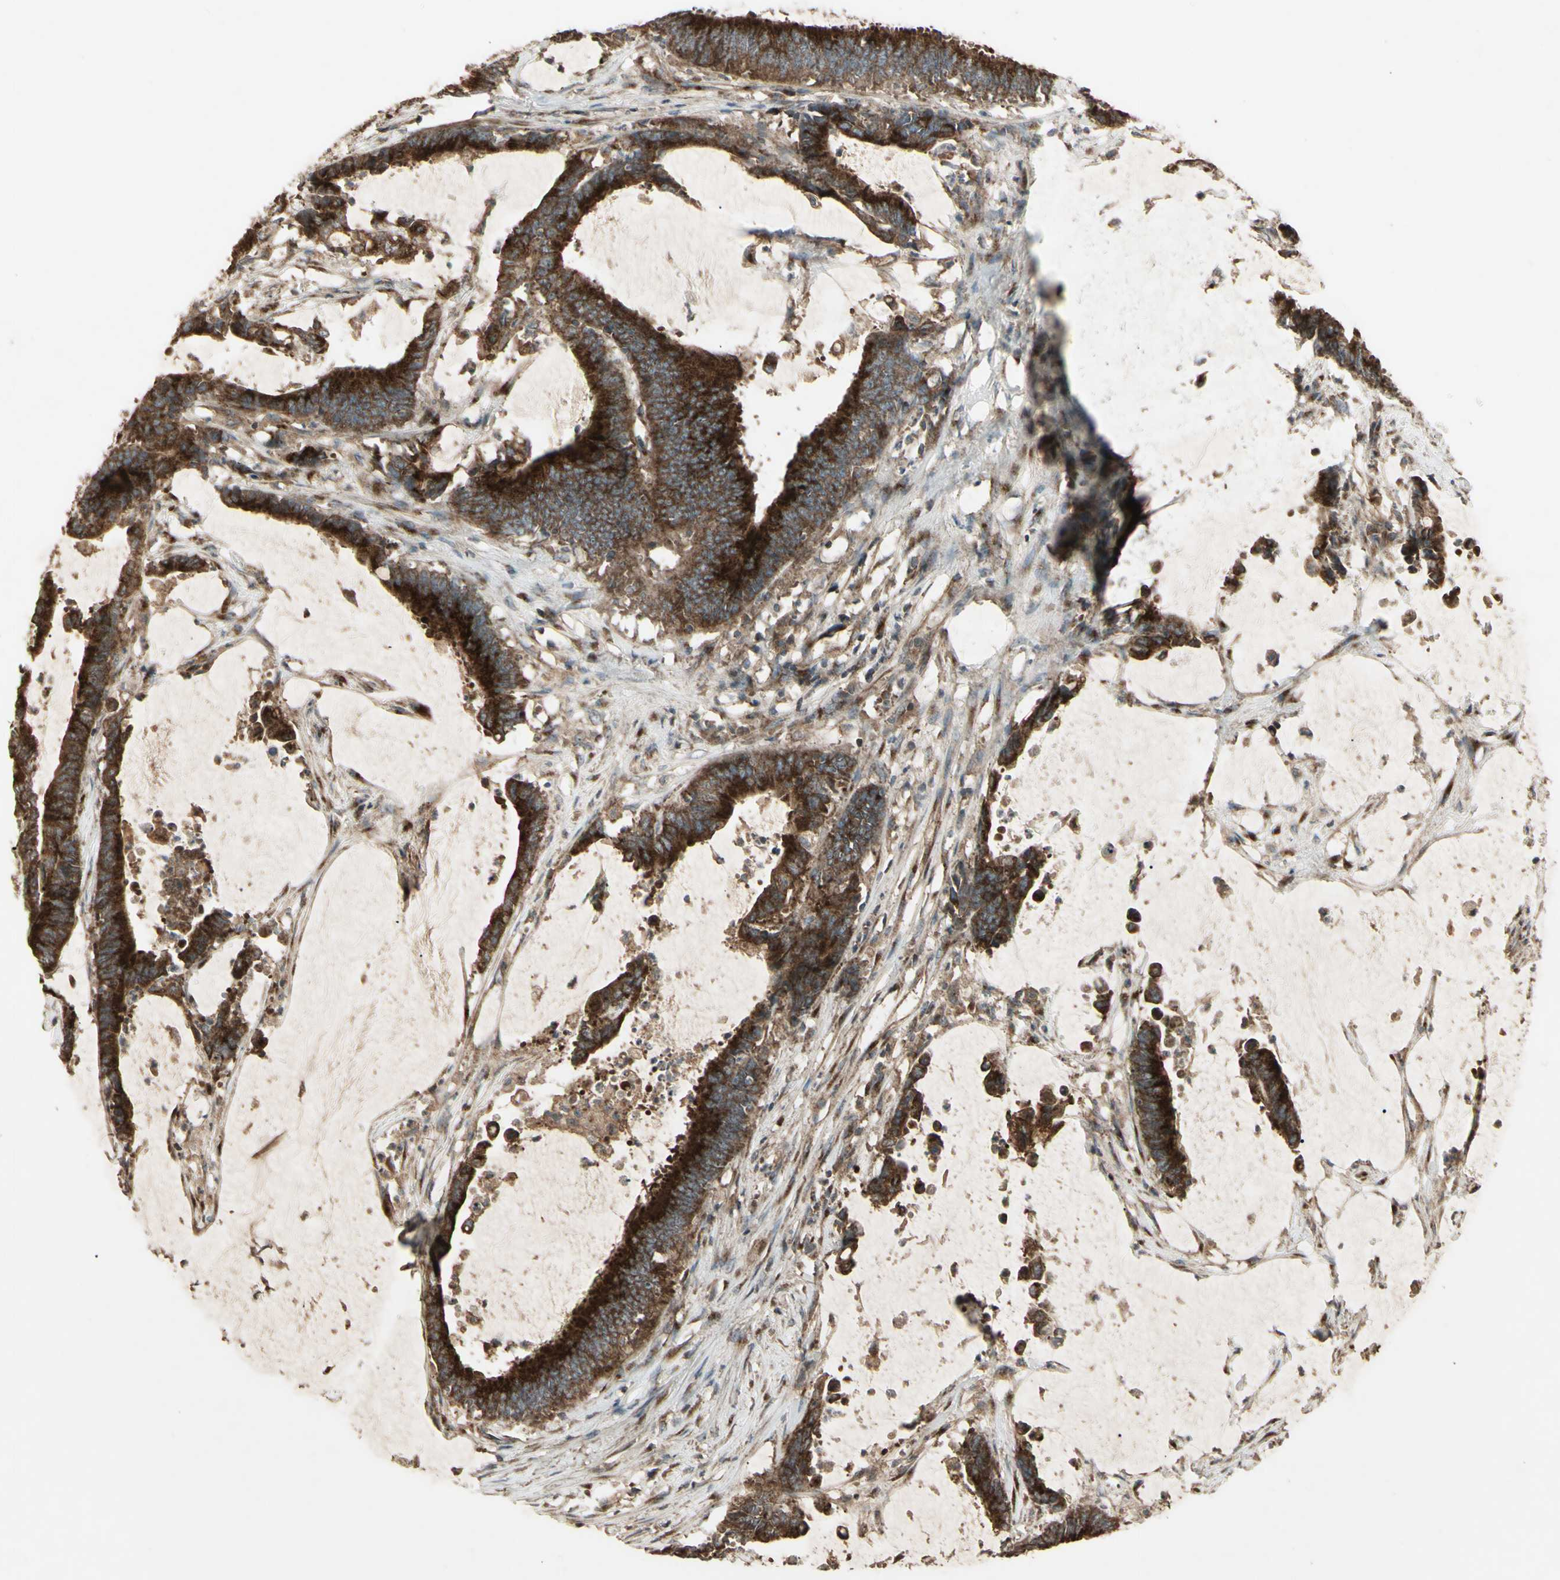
{"staining": {"intensity": "strong", "quantity": ">75%", "location": "cytoplasmic/membranous"}, "tissue": "colorectal cancer", "cell_type": "Tumor cells", "image_type": "cancer", "snomed": [{"axis": "morphology", "description": "Adenocarcinoma, NOS"}, {"axis": "topography", "description": "Rectum"}], "caption": "A histopathology image of human colorectal adenocarcinoma stained for a protein shows strong cytoplasmic/membranous brown staining in tumor cells.", "gene": "AP1G1", "patient": {"sex": "female", "age": 66}}